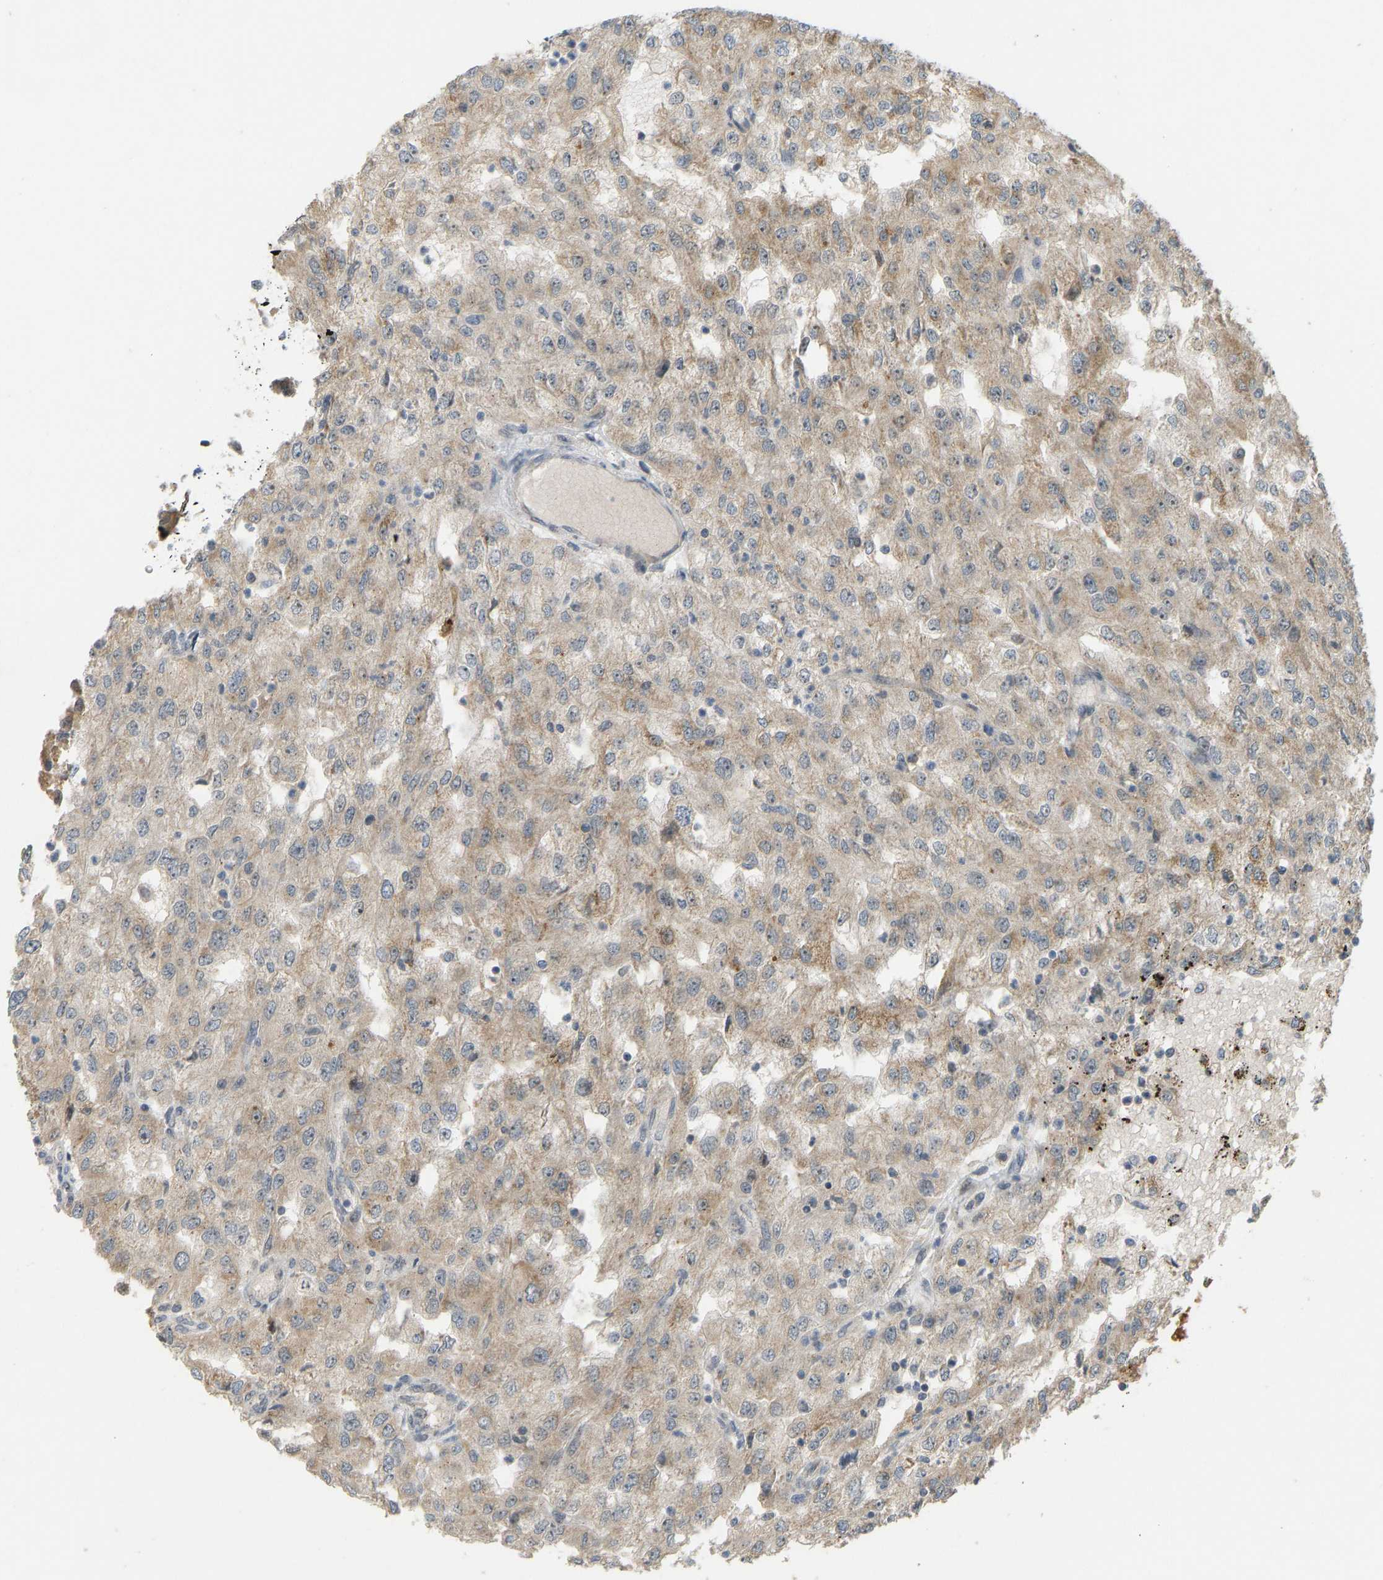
{"staining": {"intensity": "weak", "quantity": ">75%", "location": "cytoplasmic/membranous"}, "tissue": "renal cancer", "cell_type": "Tumor cells", "image_type": "cancer", "snomed": [{"axis": "morphology", "description": "Adenocarcinoma, NOS"}, {"axis": "topography", "description": "Kidney"}], "caption": "Renal adenocarcinoma tissue demonstrates weak cytoplasmic/membranous staining in approximately >75% of tumor cells", "gene": "ACADS", "patient": {"sex": "female", "age": 54}}